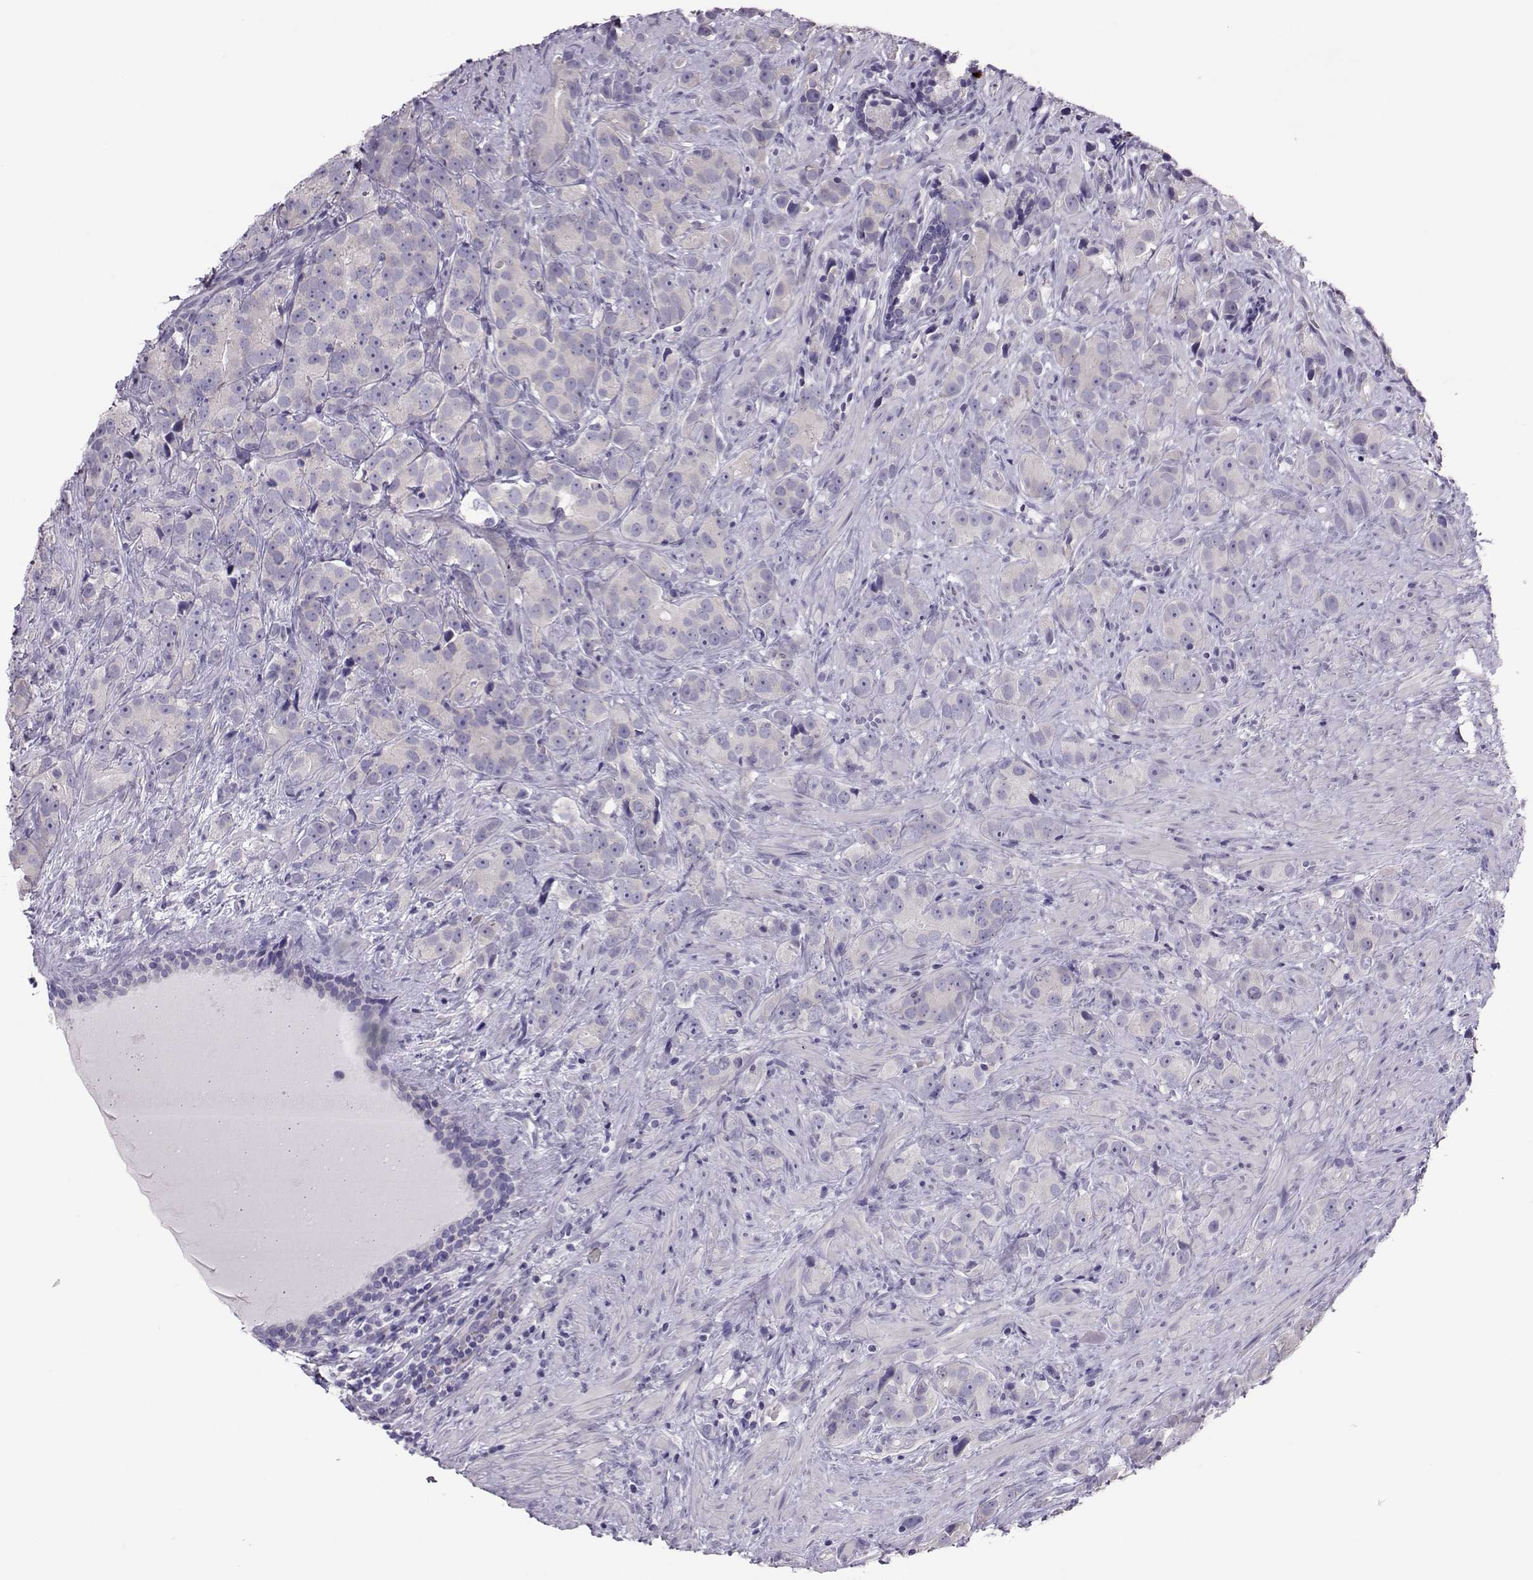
{"staining": {"intensity": "negative", "quantity": "none", "location": "none"}, "tissue": "prostate cancer", "cell_type": "Tumor cells", "image_type": "cancer", "snomed": [{"axis": "morphology", "description": "Adenocarcinoma, High grade"}, {"axis": "topography", "description": "Prostate"}], "caption": "Human prostate cancer (high-grade adenocarcinoma) stained for a protein using immunohistochemistry (IHC) reveals no expression in tumor cells.", "gene": "TRPM7", "patient": {"sex": "male", "age": 90}}